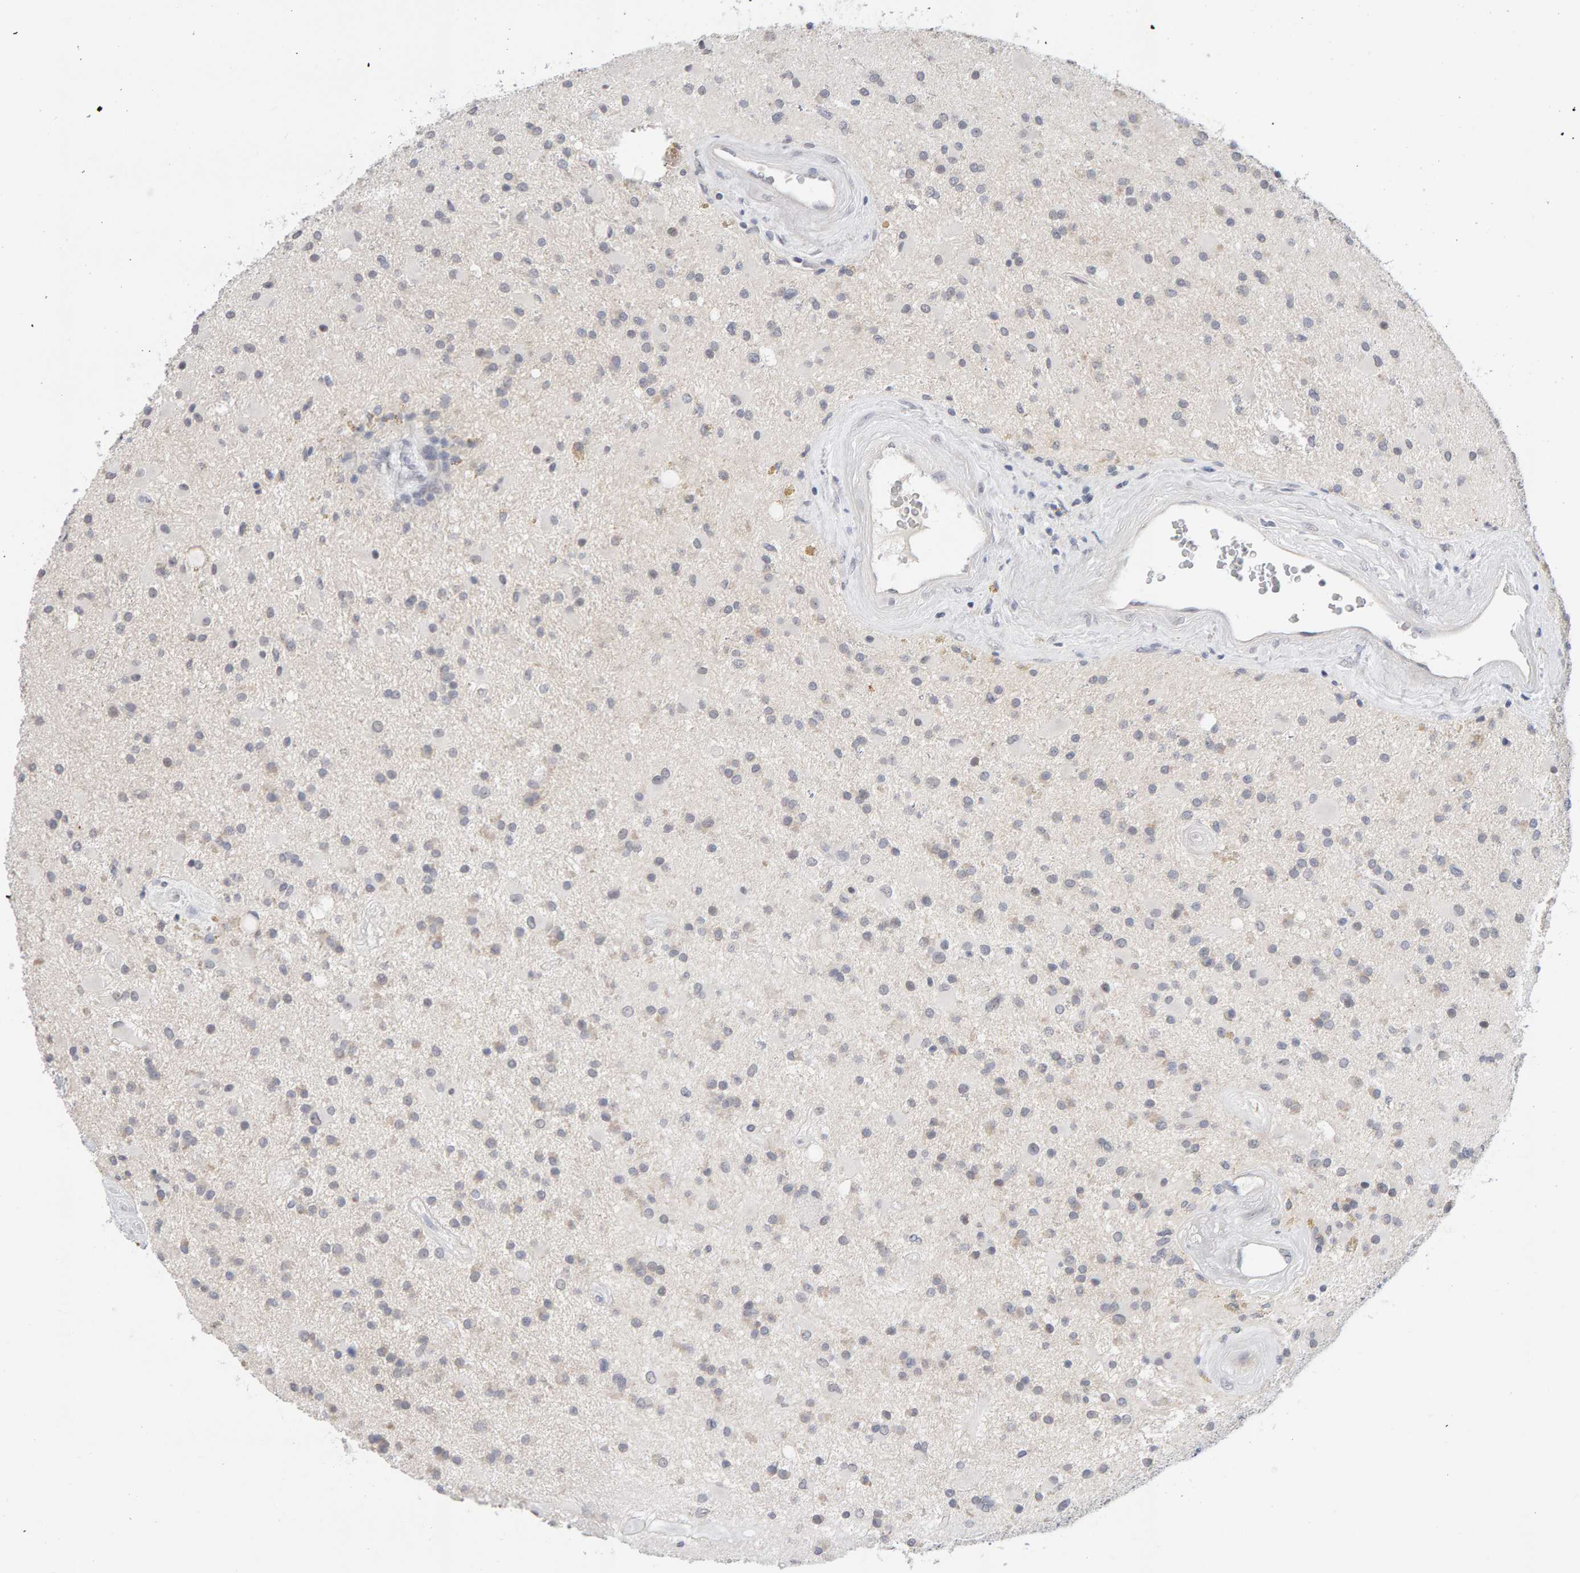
{"staining": {"intensity": "negative", "quantity": "none", "location": "none"}, "tissue": "glioma", "cell_type": "Tumor cells", "image_type": "cancer", "snomed": [{"axis": "morphology", "description": "Glioma, malignant, Low grade"}, {"axis": "topography", "description": "Brain"}], "caption": "Glioma was stained to show a protein in brown. There is no significant positivity in tumor cells.", "gene": "HNF4A", "patient": {"sex": "male", "age": 58}}